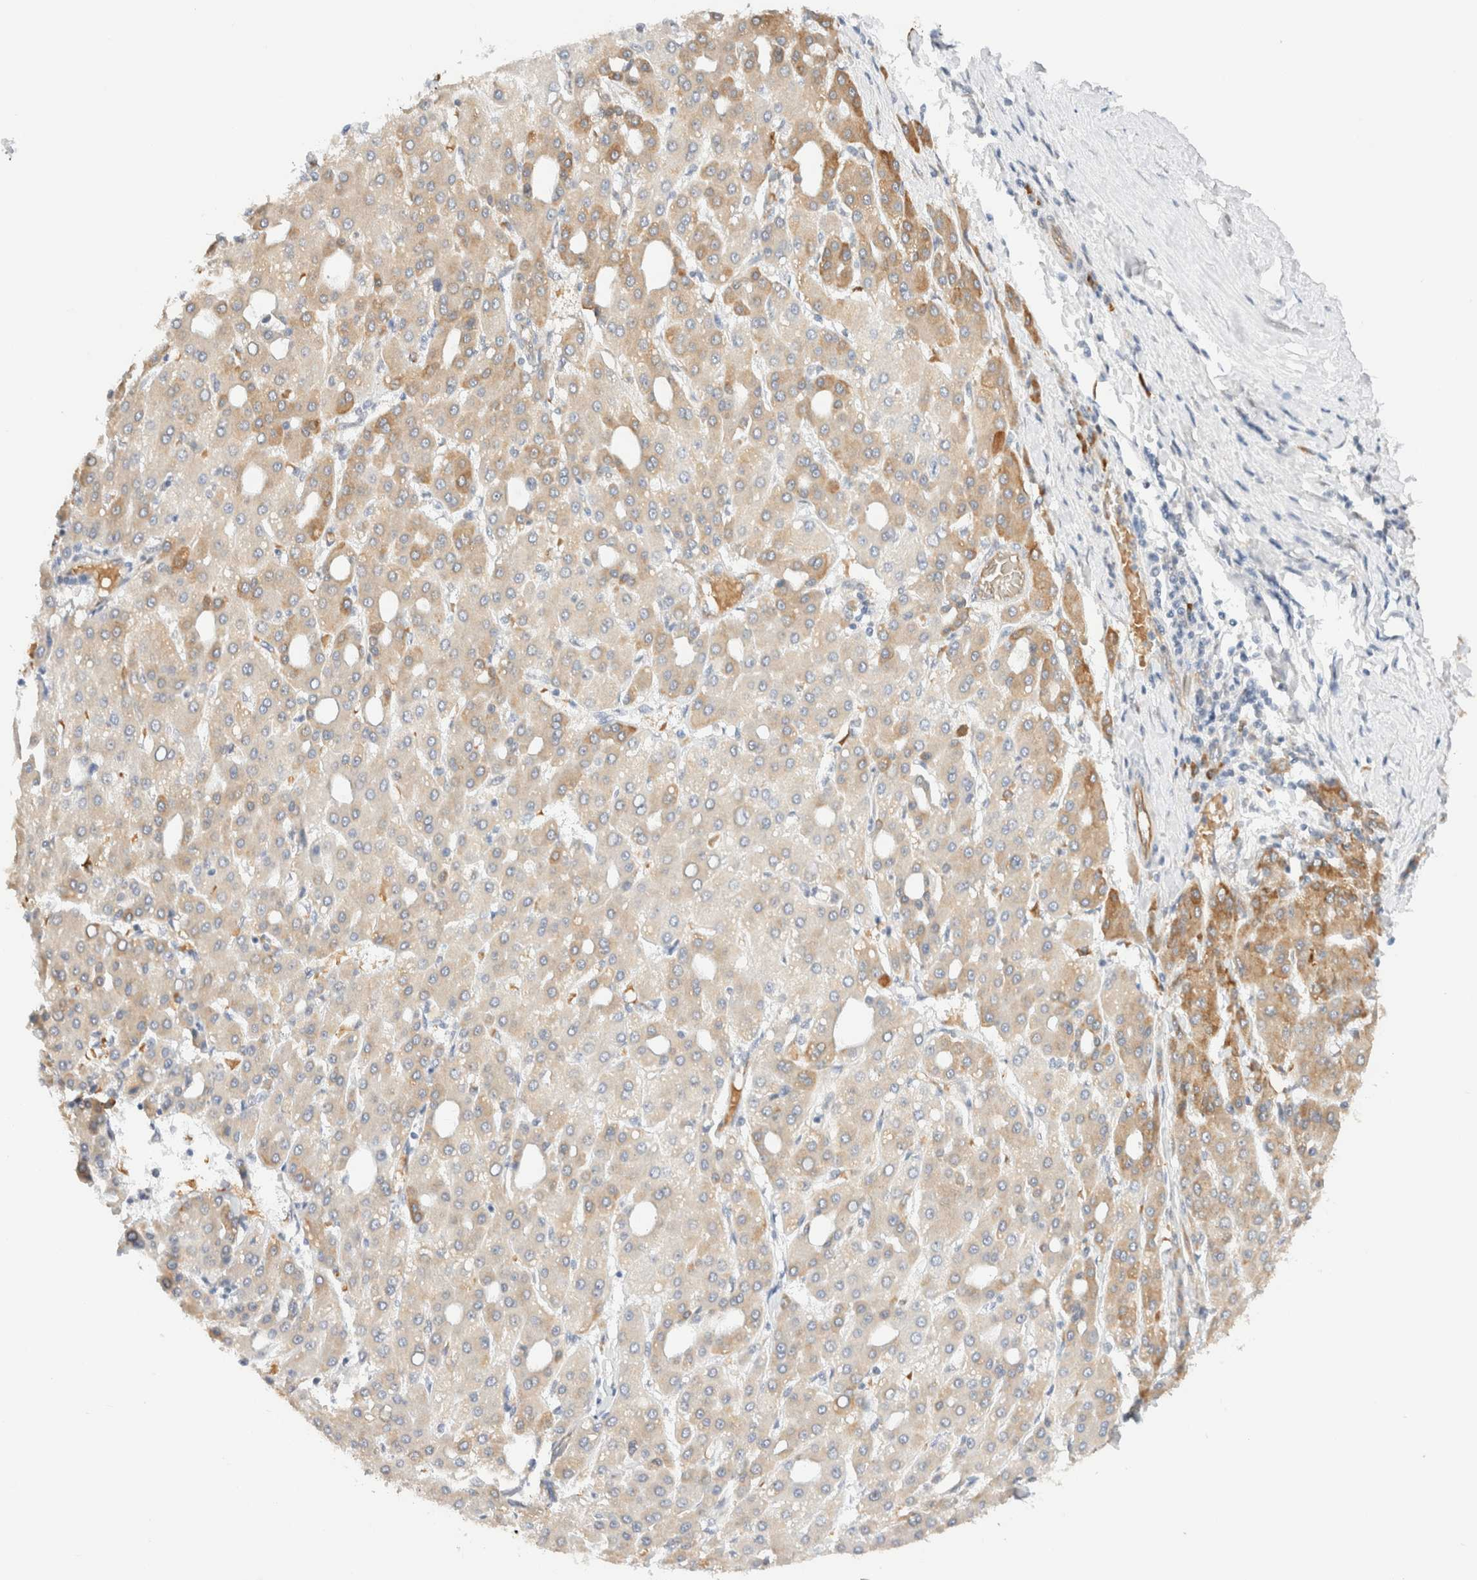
{"staining": {"intensity": "moderate", "quantity": "25%-75%", "location": "cytoplasmic/membranous"}, "tissue": "liver cancer", "cell_type": "Tumor cells", "image_type": "cancer", "snomed": [{"axis": "morphology", "description": "Carcinoma, Hepatocellular, NOS"}, {"axis": "topography", "description": "Liver"}], "caption": "A histopathology image showing moderate cytoplasmic/membranous expression in about 25%-75% of tumor cells in liver hepatocellular carcinoma, as visualized by brown immunohistochemical staining.", "gene": "SYVN1", "patient": {"sex": "male", "age": 65}}